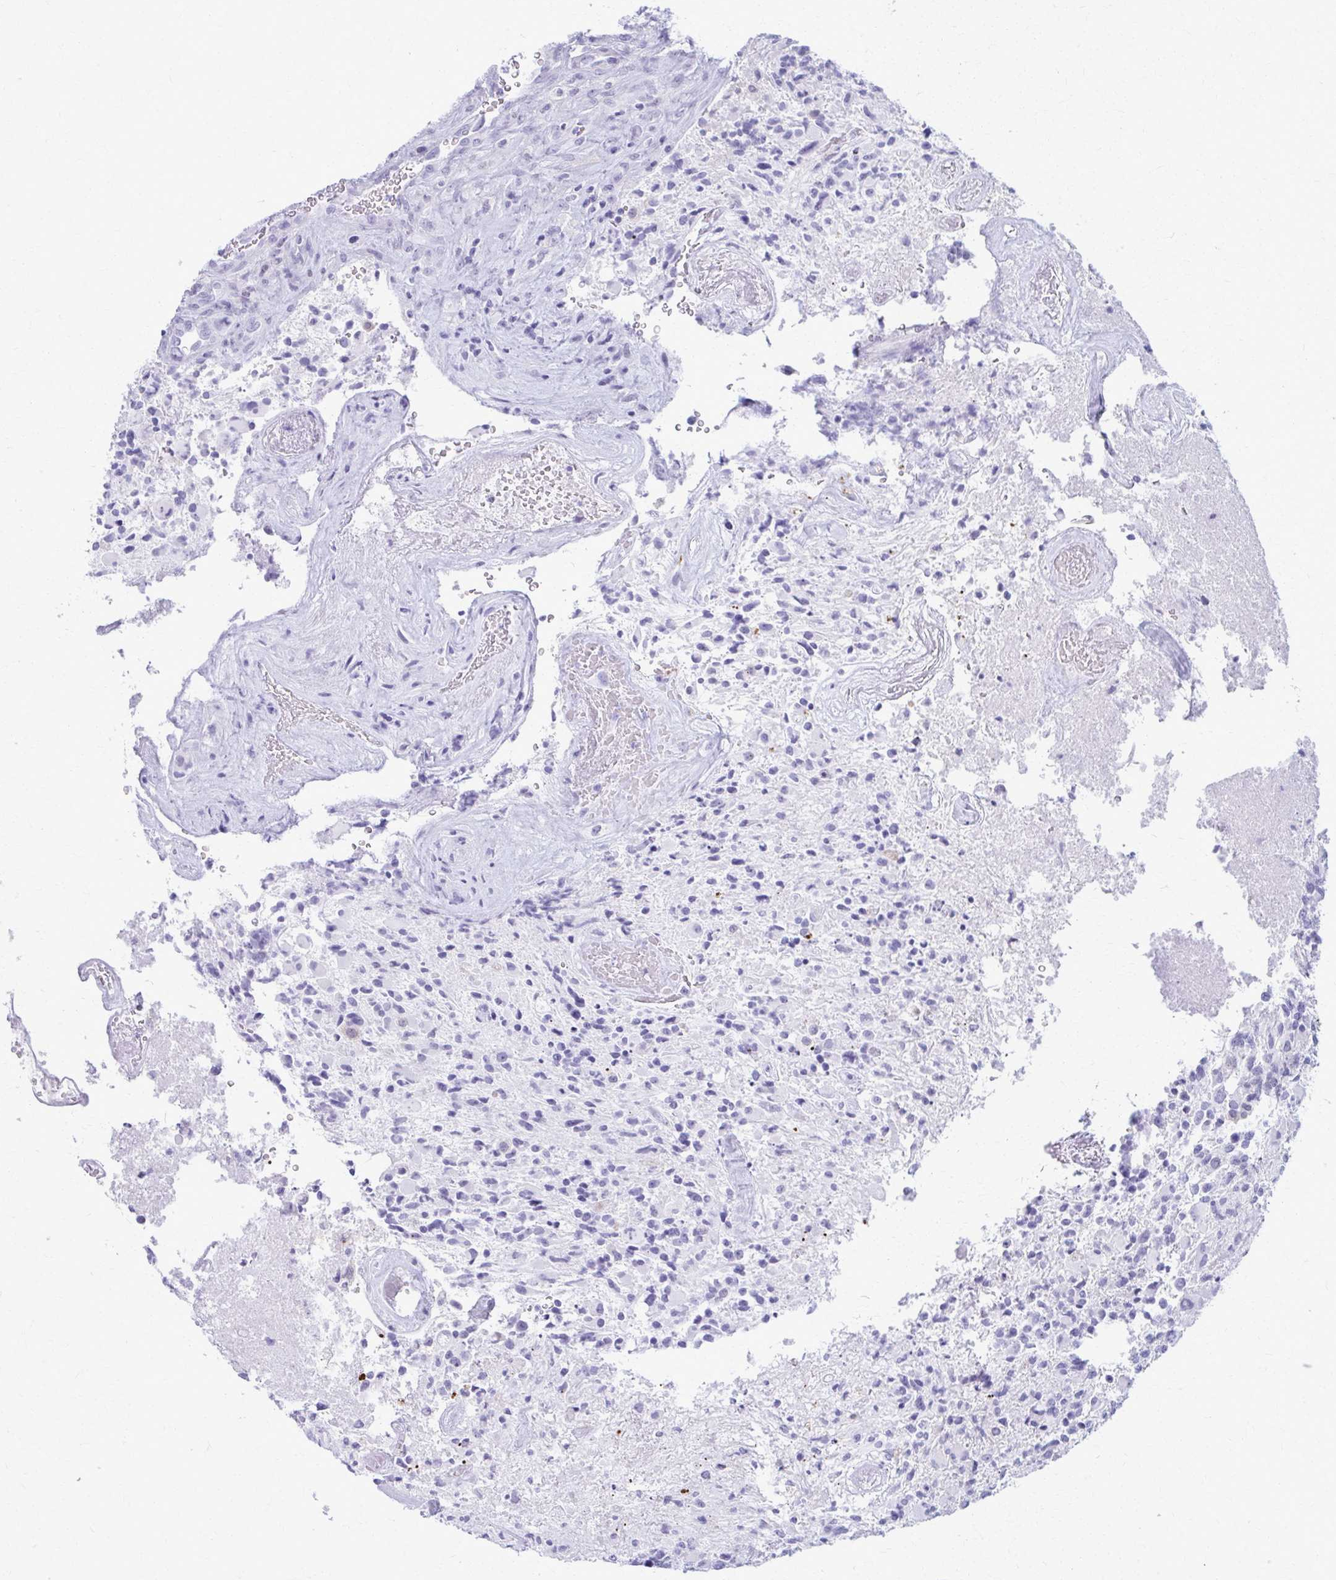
{"staining": {"intensity": "negative", "quantity": "none", "location": "none"}, "tissue": "glioma", "cell_type": "Tumor cells", "image_type": "cancer", "snomed": [{"axis": "morphology", "description": "Glioma, malignant, High grade"}, {"axis": "topography", "description": "Brain"}], "caption": "An IHC image of malignant glioma (high-grade) is shown. There is no staining in tumor cells of malignant glioma (high-grade).", "gene": "ACSM2B", "patient": {"sex": "female", "age": 65}}